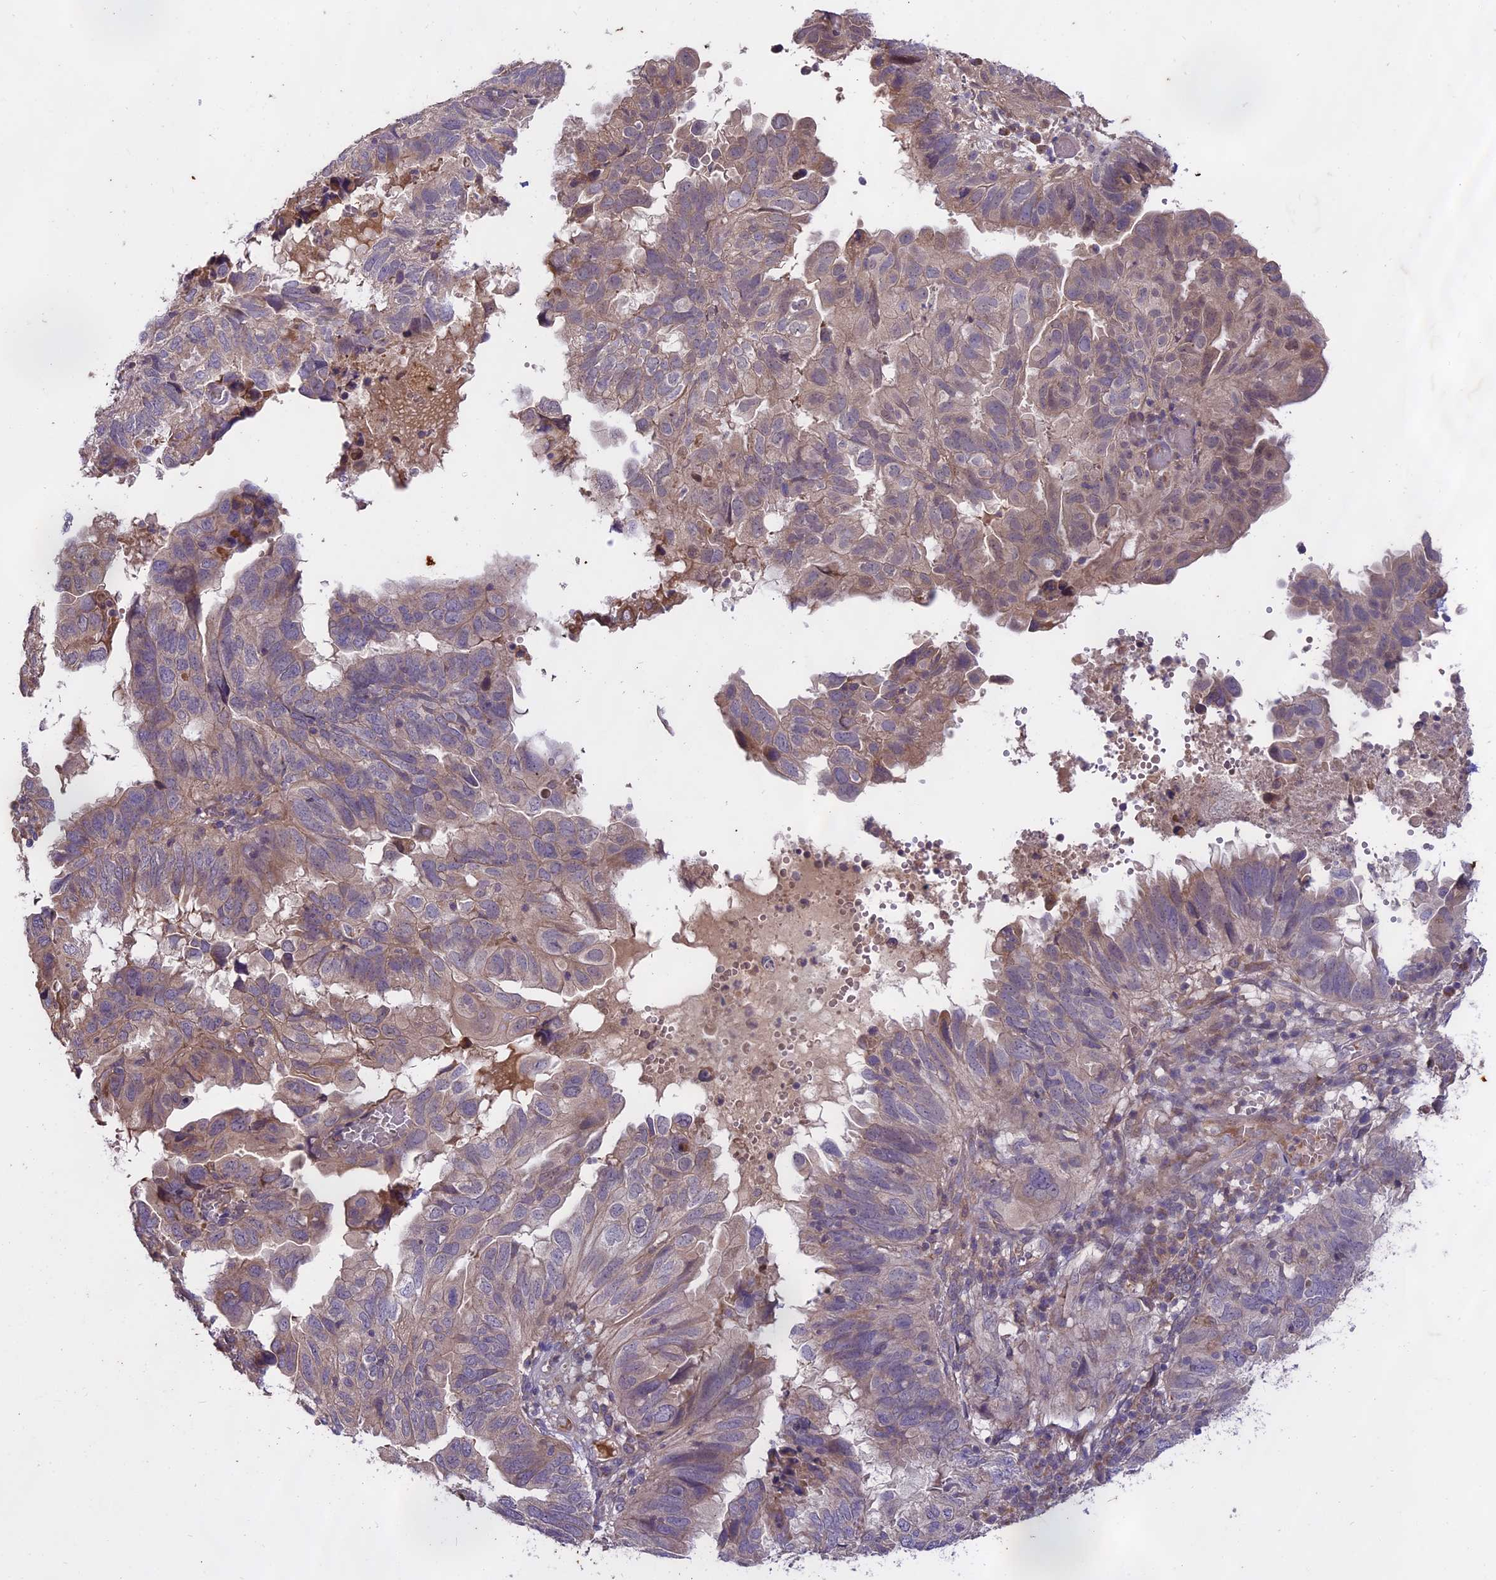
{"staining": {"intensity": "weak", "quantity": "<25%", "location": "cytoplasmic/membranous"}, "tissue": "endometrial cancer", "cell_type": "Tumor cells", "image_type": "cancer", "snomed": [{"axis": "morphology", "description": "Adenocarcinoma, NOS"}, {"axis": "topography", "description": "Uterus"}], "caption": "Immunohistochemistry of human adenocarcinoma (endometrial) displays no positivity in tumor cells.", "gene": "MEMO1", "patient": {"sex": "female", "age": 77}}